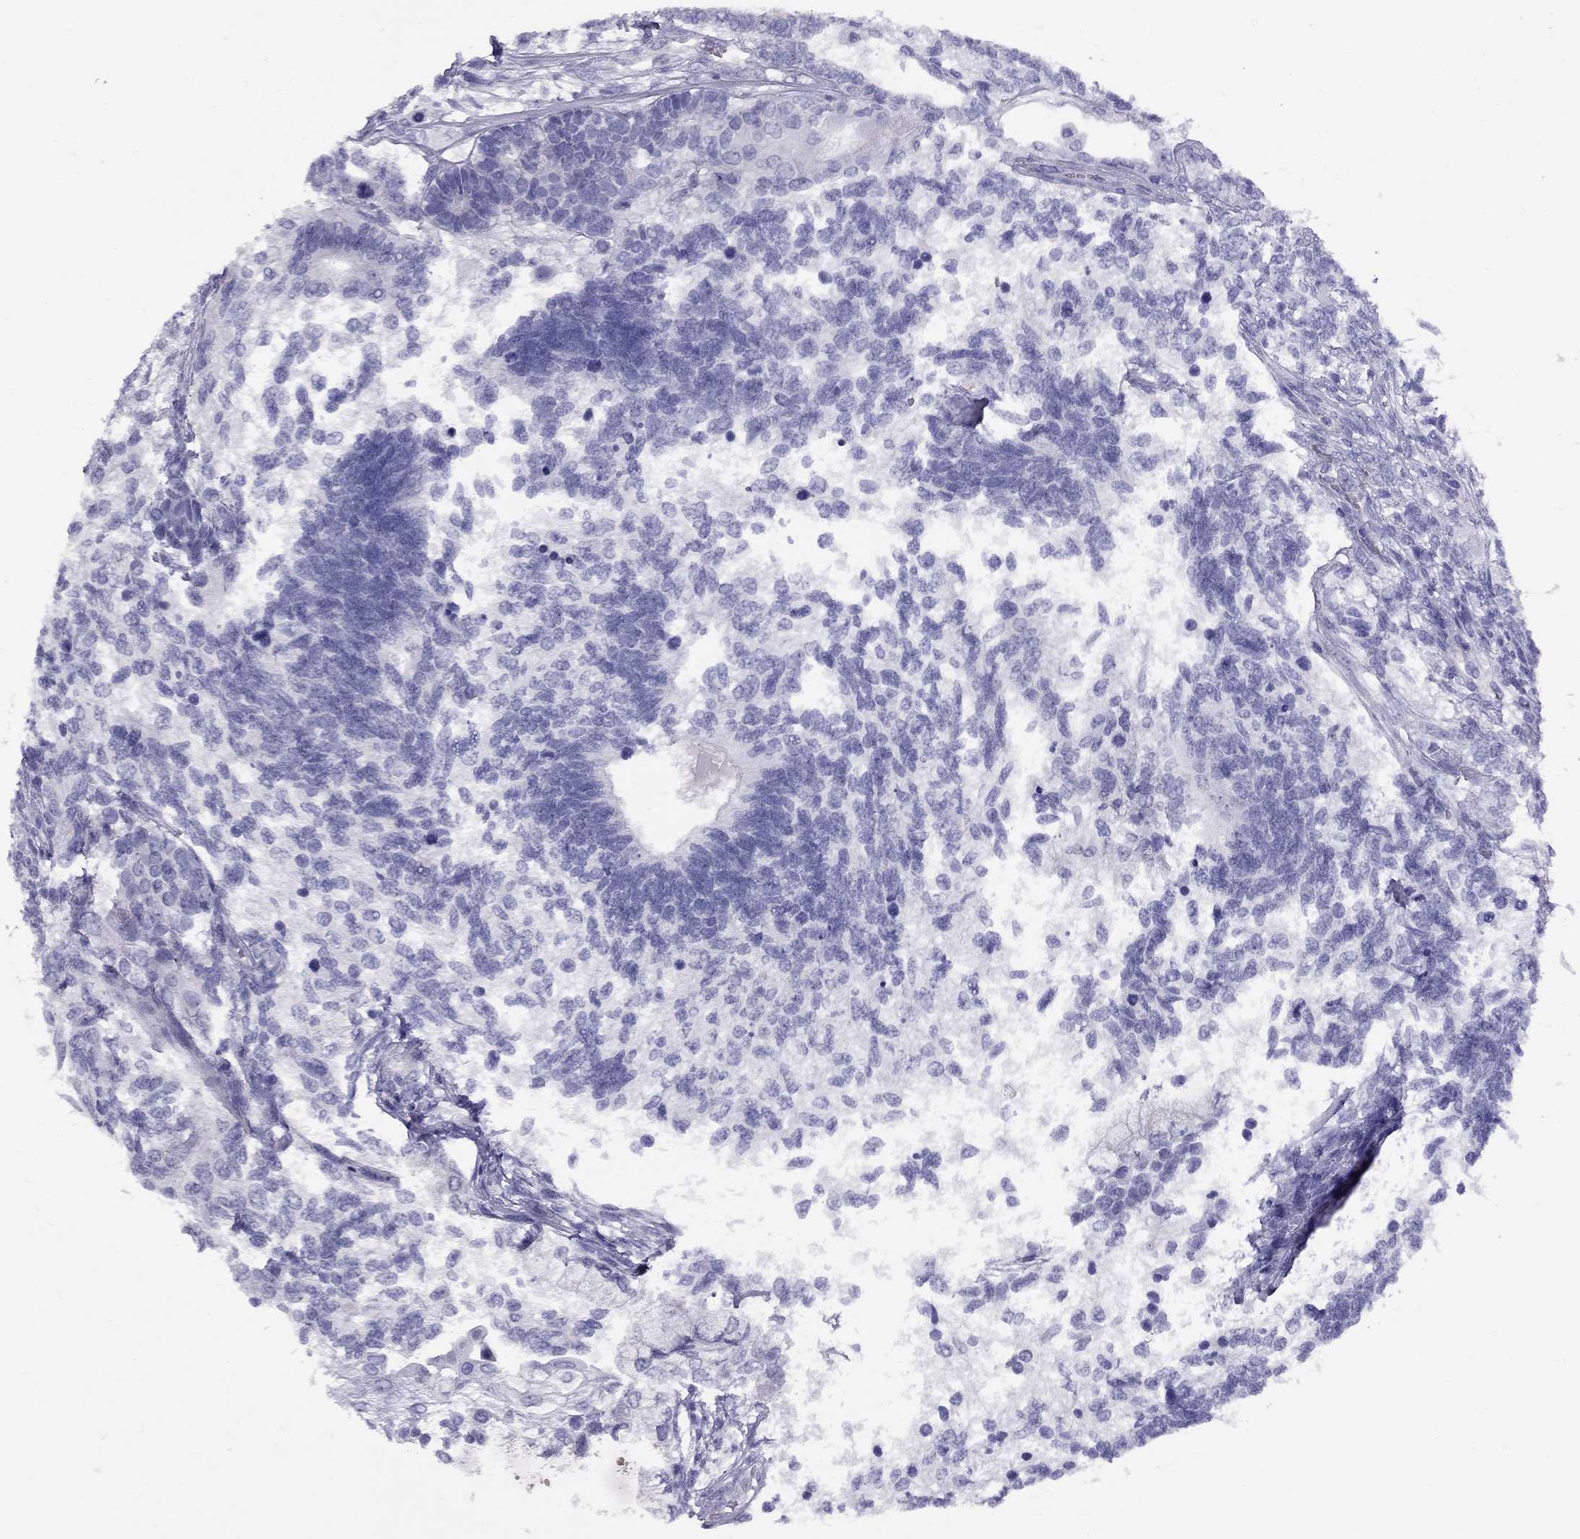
{"staining": {"intensity": "negative", "quantity": "none", "location": "none"}, "tissue": "testis cancer", "cell_type": "Tumor cells", "image_type": "cancer", "snomed": [{"axis": "morphology", "description": "Seminoma, NOS"}, {"axis": "morphology", "description": "Carcinoma, Embryonal, NOS"}, {"axis": "topography", "description": "Testis"}], "caption": "IHC histopathology image of neoplastic tissue: testis cancer stained with DAB exhibits no significant protein positivity in tumor cells.", "gene": "FSCN3", "patient": {"sex": "male", "age": 41}}